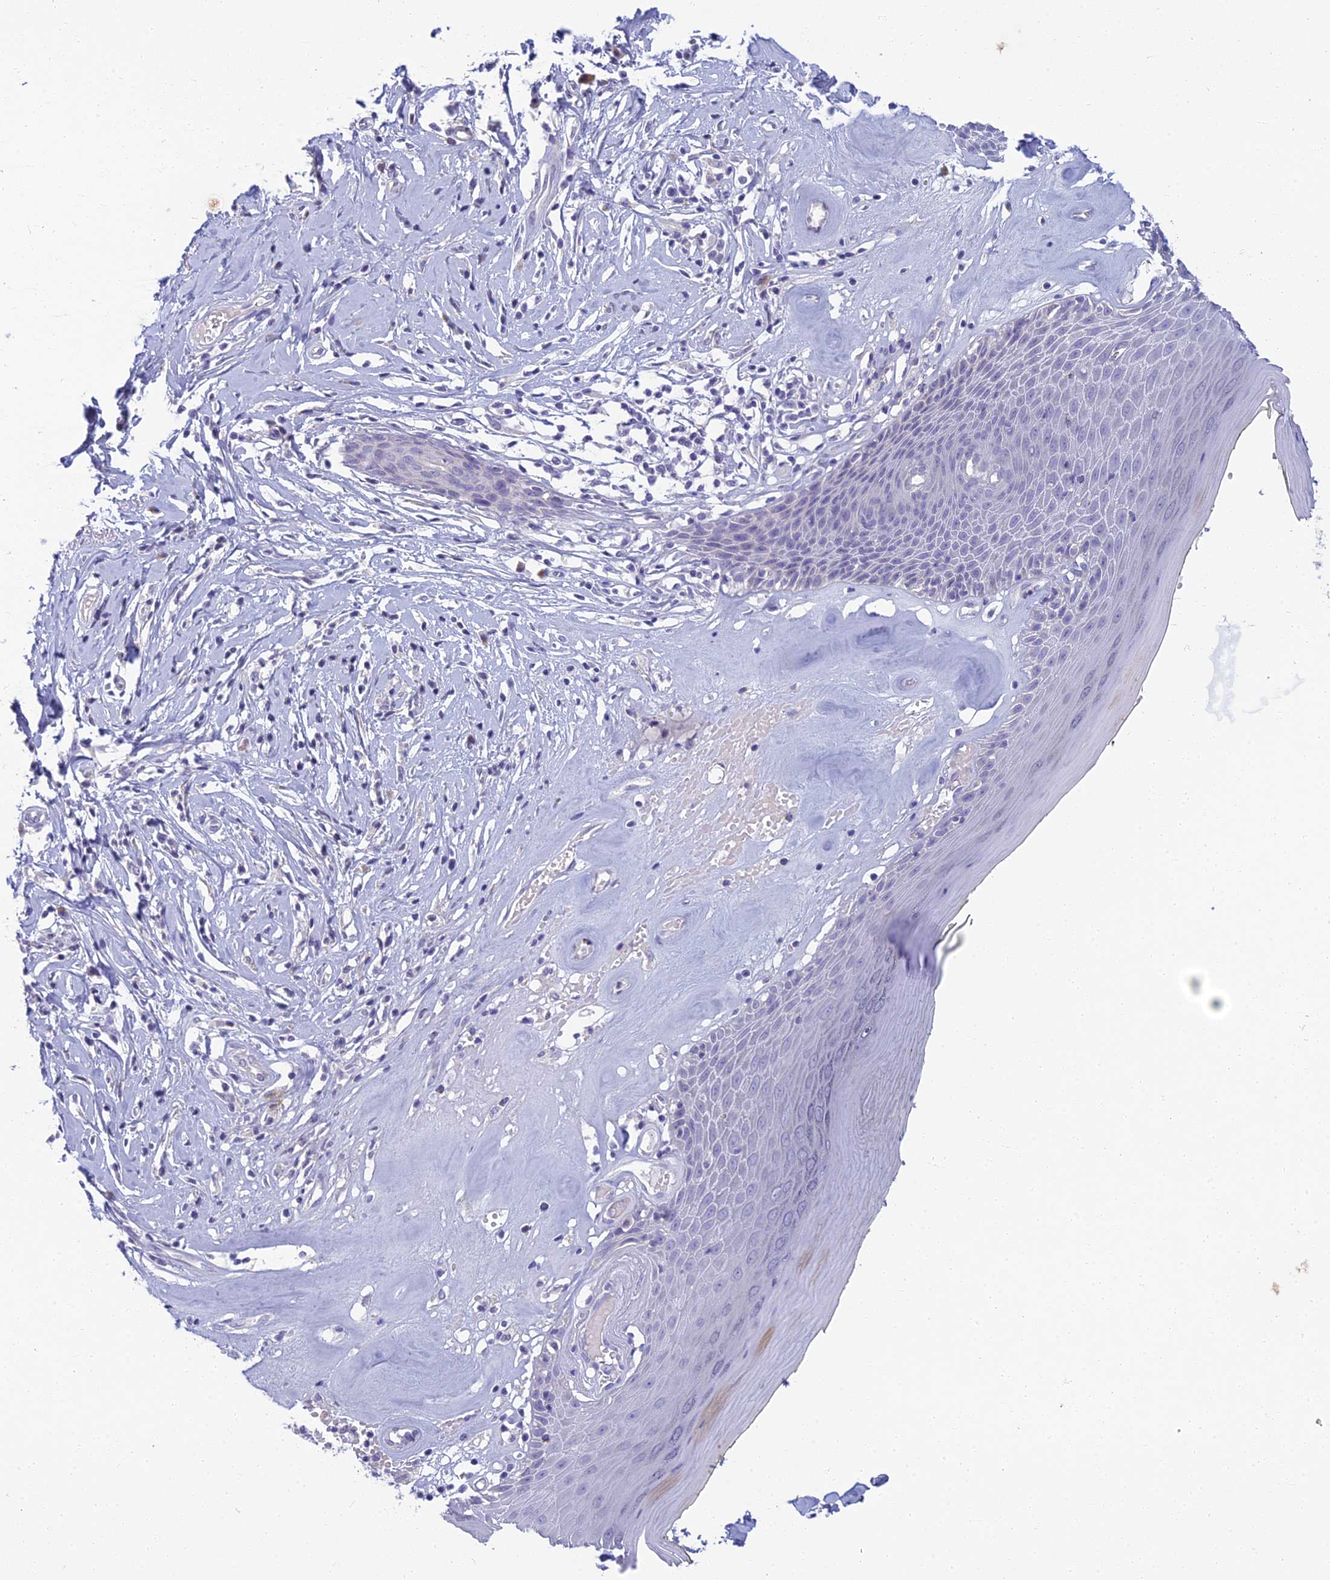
{"staining": {"intensity": "negative", "quantity": "none", "location": "none"}, "tissue": "skin", "cell_type": "Epidermal cells", "image_type": "normal", "snomed": [{"axis": "morphology", "description": "Normal tissue, NOS"}, {"axis": "morphology", "description": "Inflammation, NOS"}, {"axis": "topography", "description": "Vulva"}], "caption": "Skin was stained to show a protein in brown. There is no significant positivity in epidermal cells.", "gene": "SLC25A41", "patient": {"sex": "female", "age": 84}}